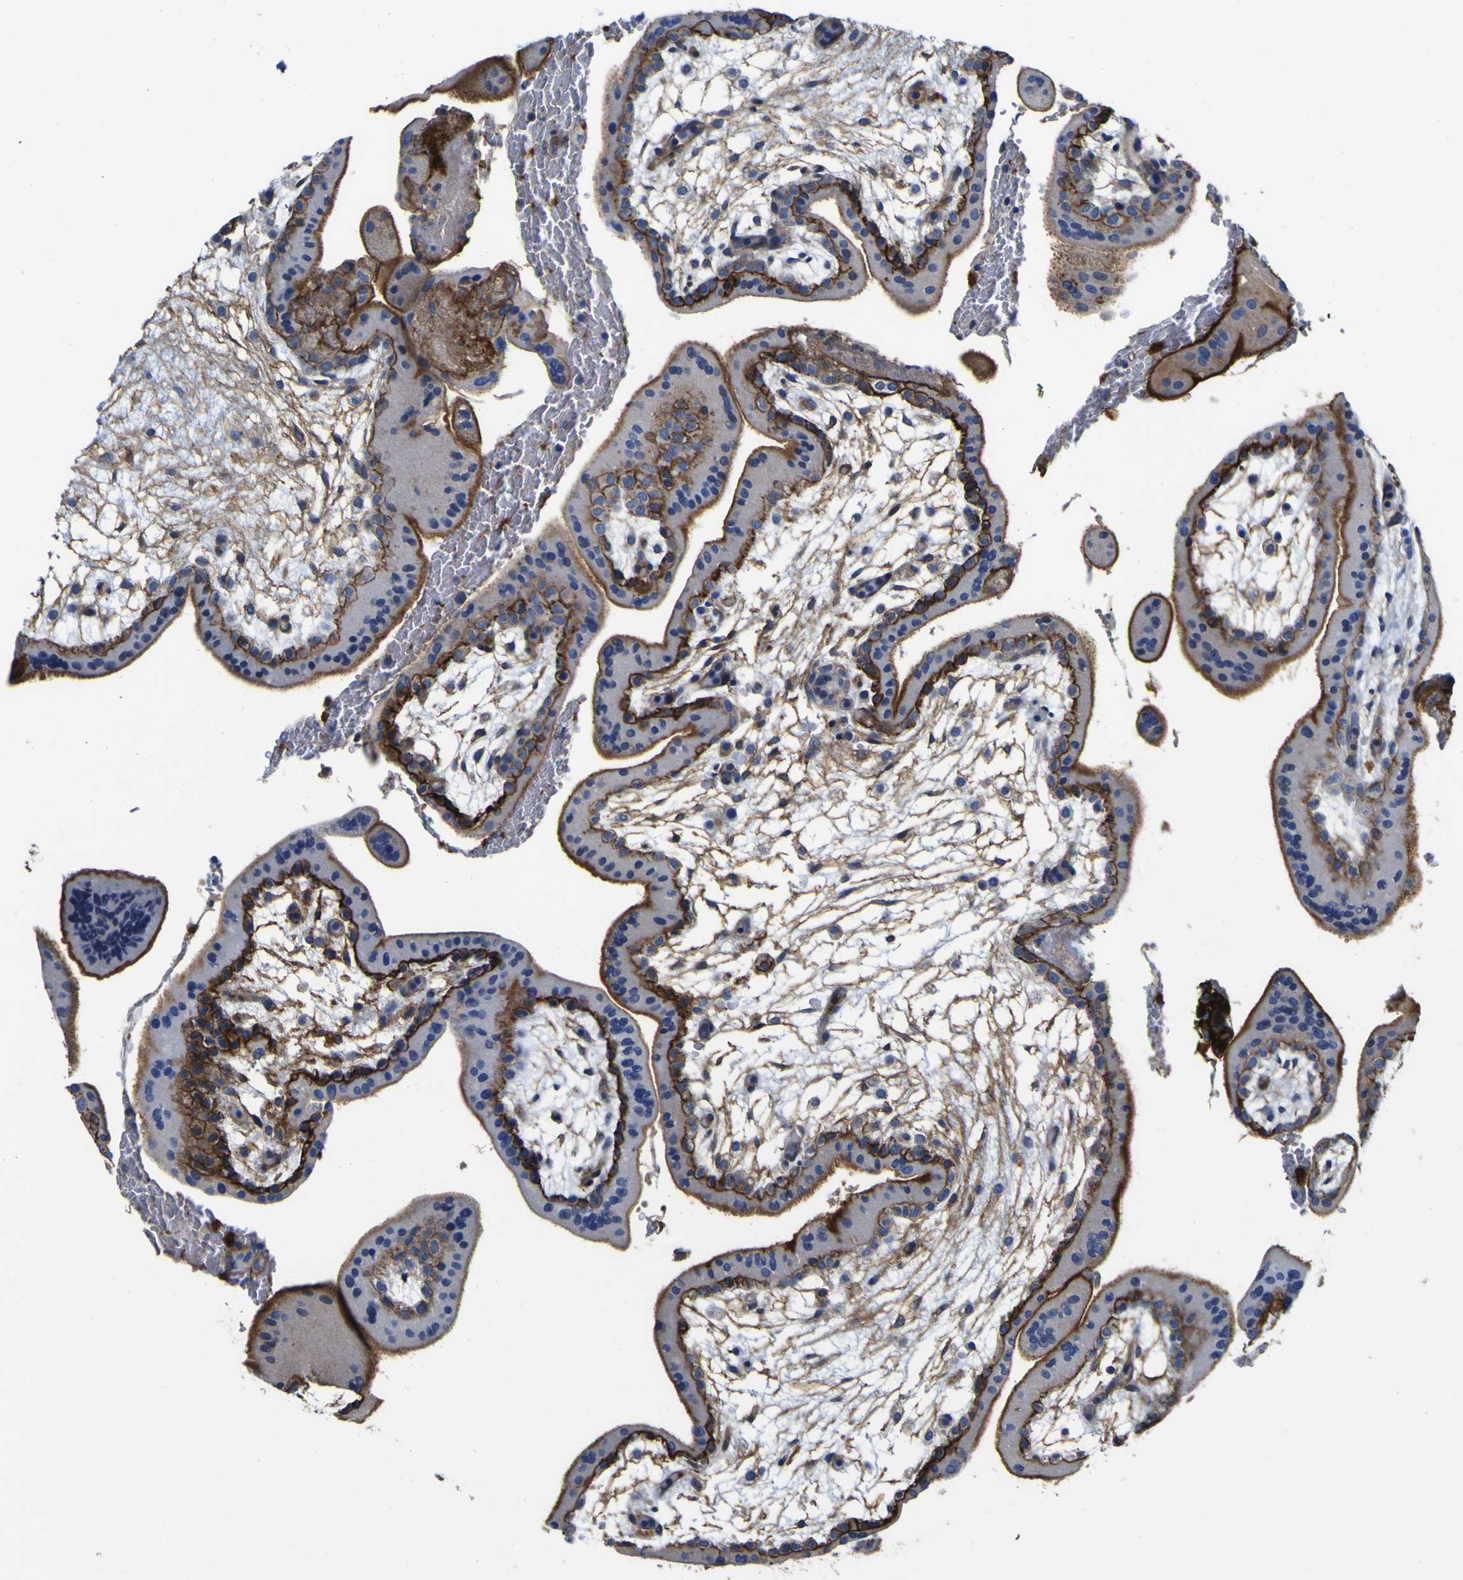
{"staining": {"intensity": "moderate", "quantity": ">75%", "location": "cytoplasmic/membranous"}, "tissue": "placenta", "cell_type": "Trophoblastic cells", "image_type": "normal", "snomed": [{"axis": "morphology", "description": "Normal tissue, NOS"}, {"axis": "topography", "description": "Placenta"}], "caption": "Protein expression analysis of normal human placenta reveals moderate cytoplasmic/membranous staining in about >75% of trophoblastic cells. The protein of interest is shown in brown color, while the nuclei are stained blue.", "gene": "CD151", "patient": {"sex": "female", "age": 35}}